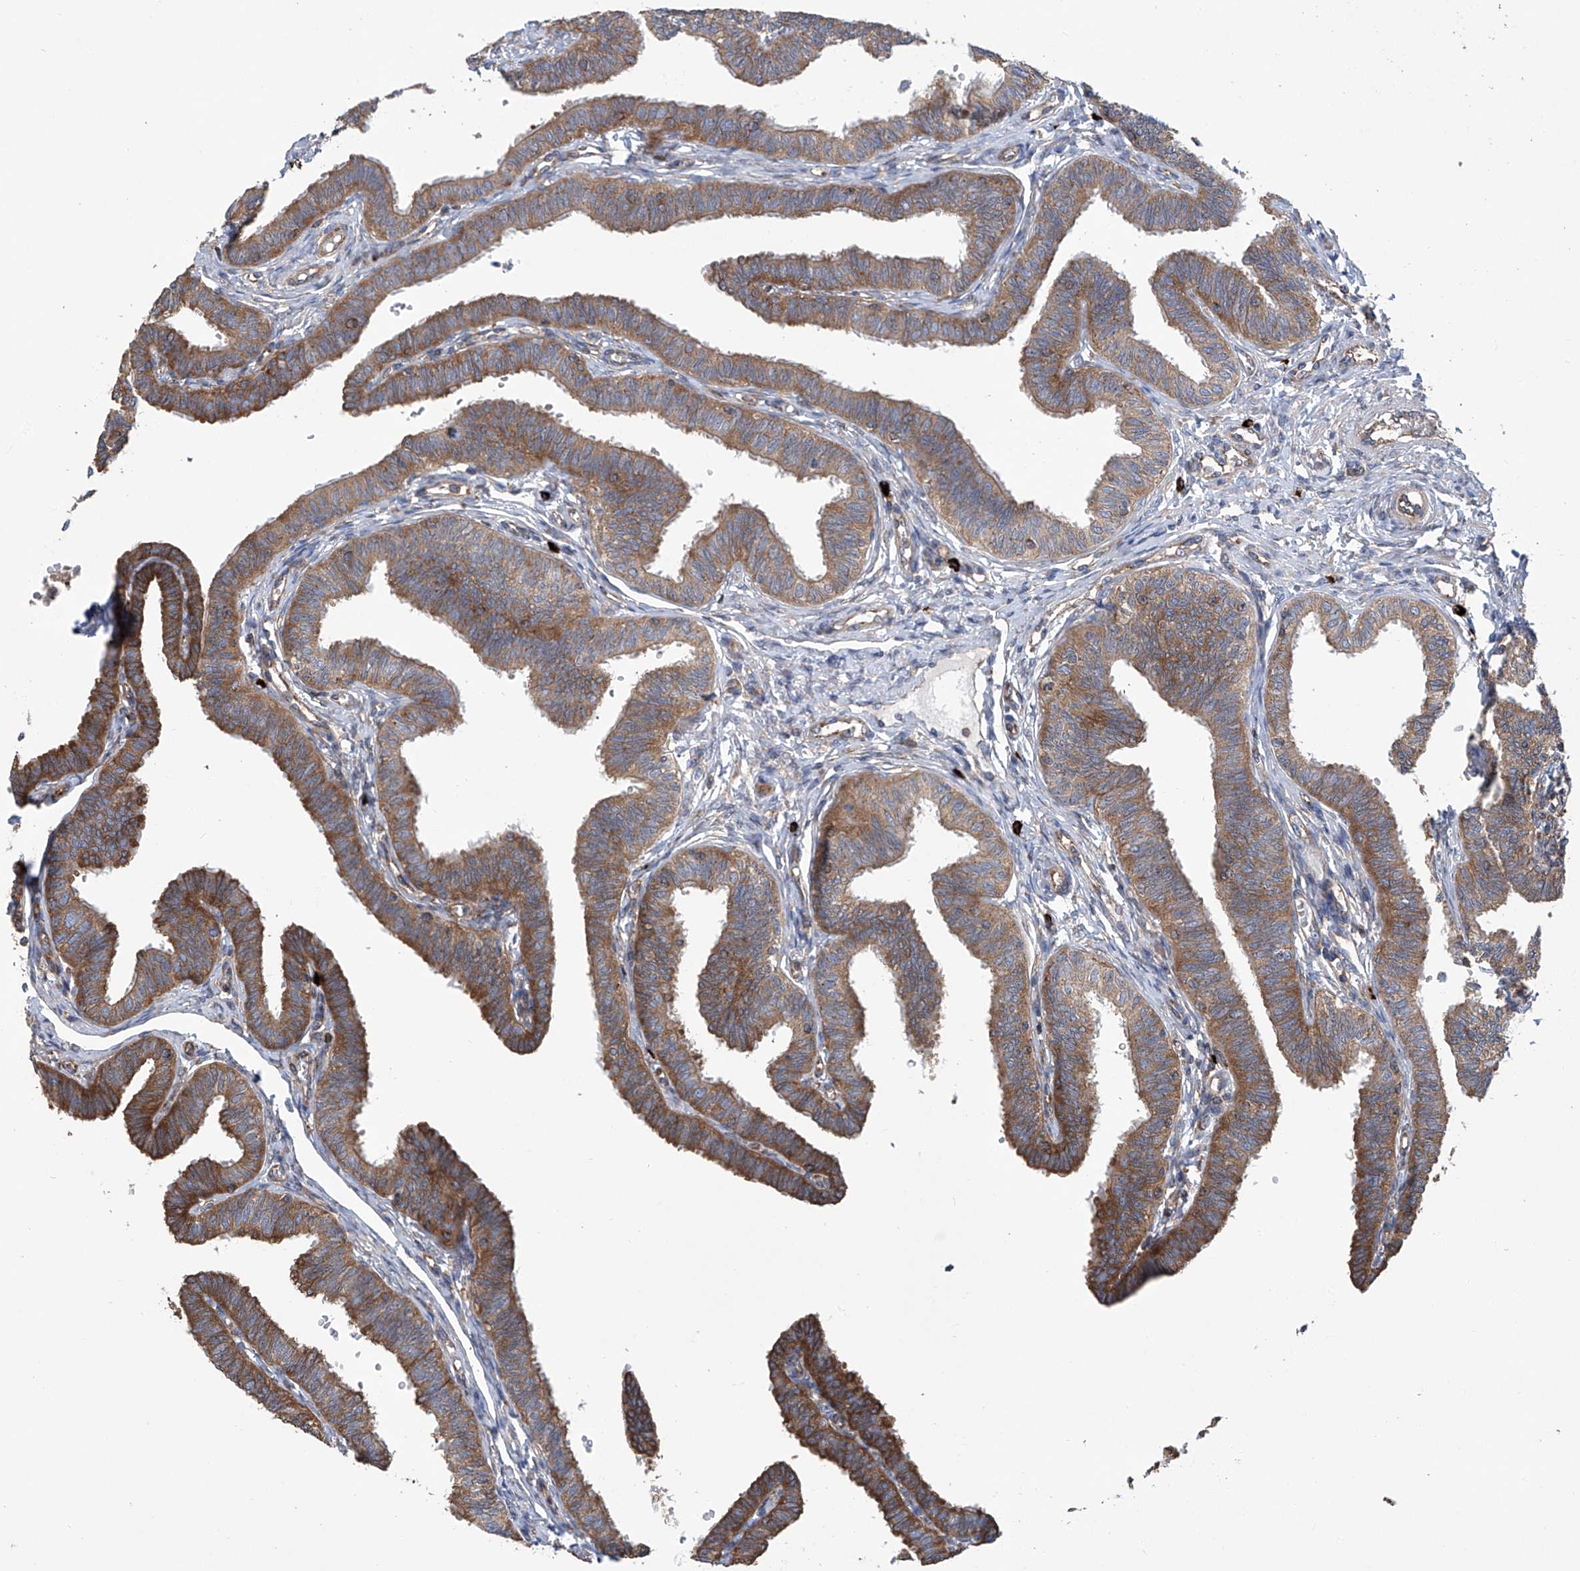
{"staining": {"intensity": "strong", "quantity": ">75%", "location": "cytoplasmic/membranous"}, "tissue": "fallopian tube", "cell_type": "Glandular cells", "image_type": "normal", "snomed": [{"axis": "morphology", "description": "Normal tissue, NOS"}, {"axis": "topography", "description": "Fallopian tube"}, {"axis": "topography", "description": "Ovary"}], "caption": "Immunohistochemical staining of benign human fallopian tube shows high levels of strong cytoplasmic/membranous expression in approximately >75% of glandular cells.", "gene": "SENP2", "patient": {"sex": "female", "age": 23}}